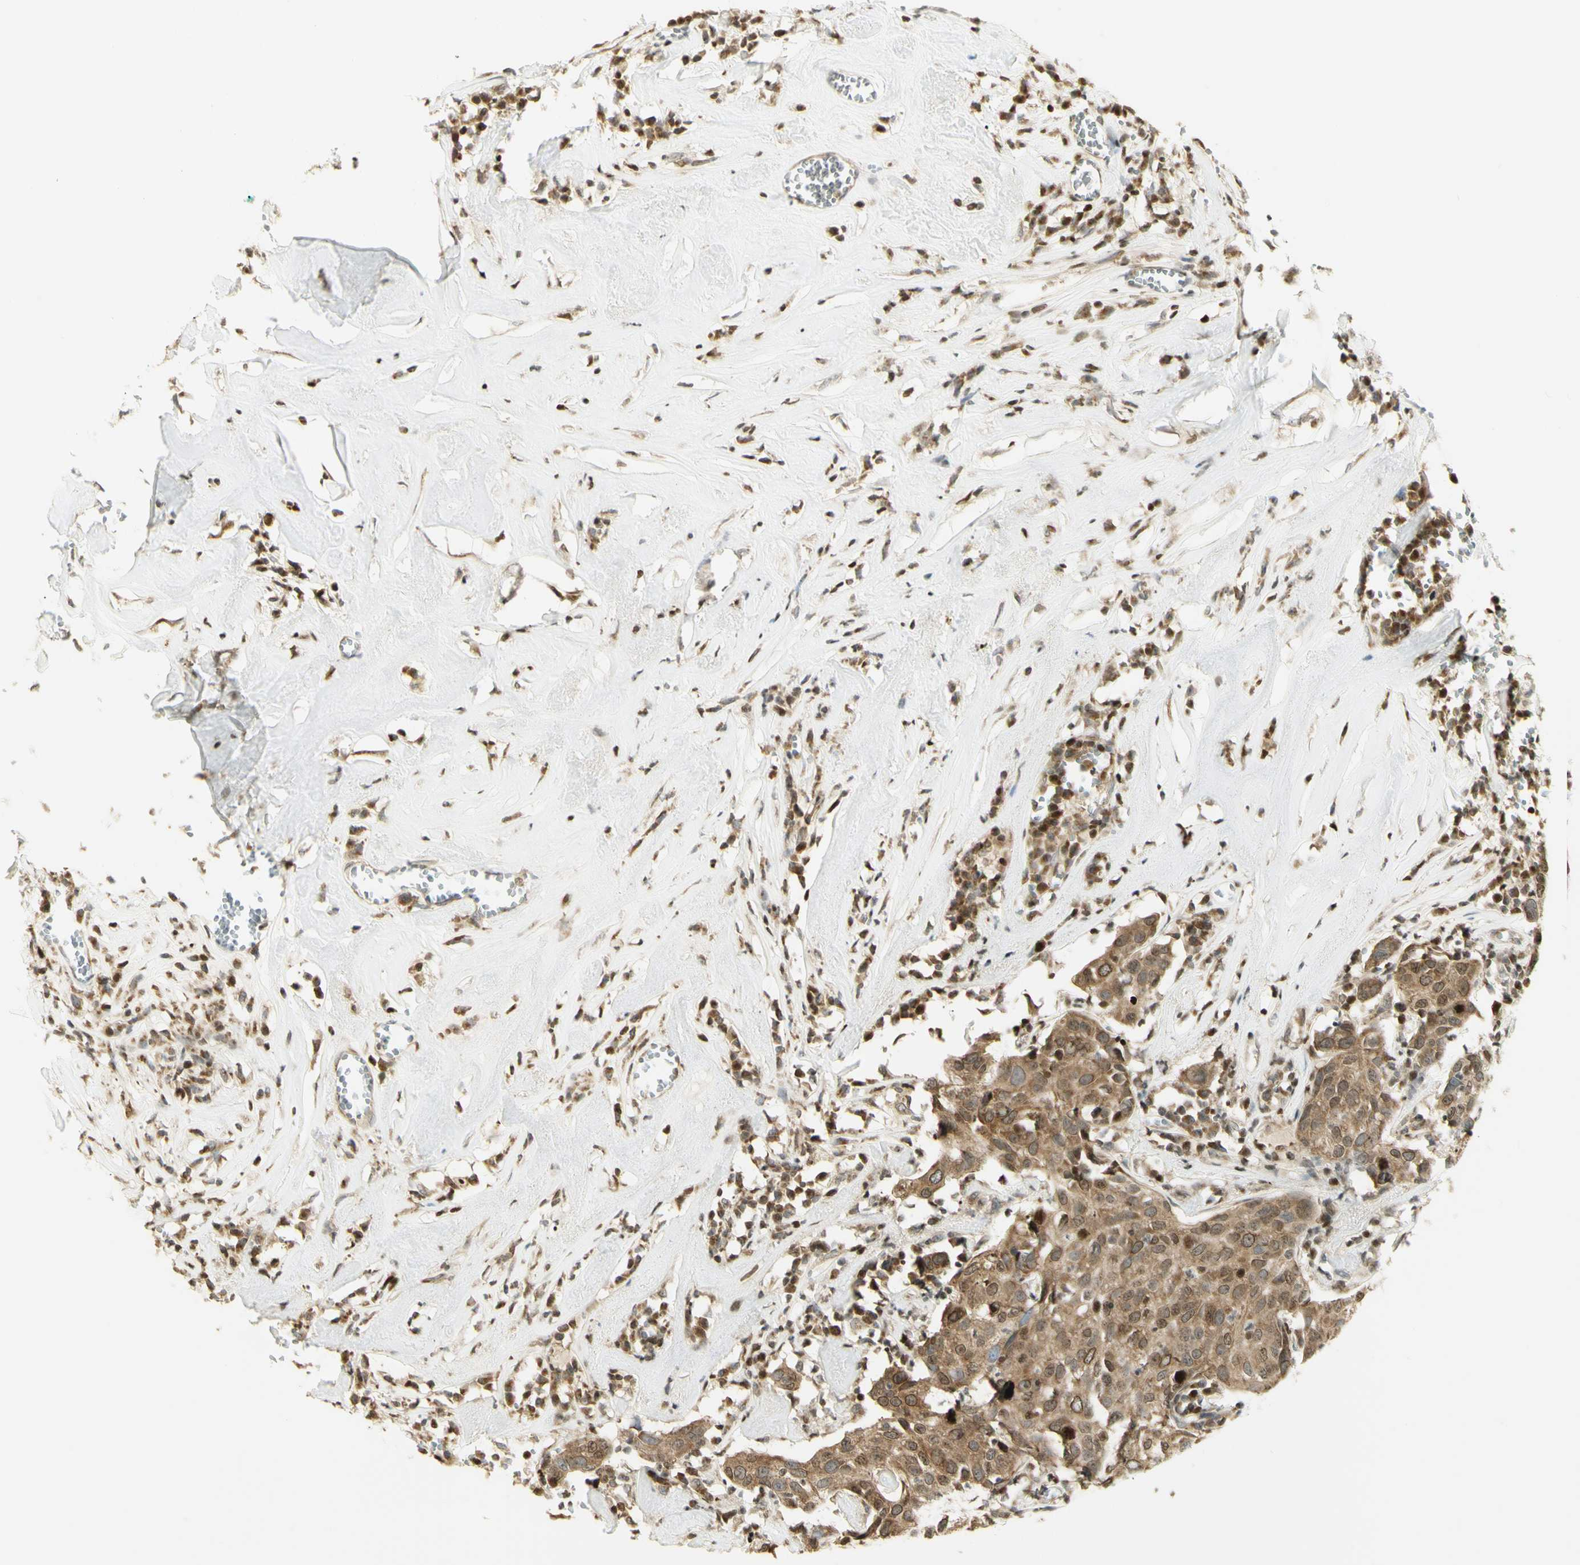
{"staining": {"intensity": "moderate", "quantity": ">75%", "location": "cytoplasmic/membranous,nuclear"}, "tissue": "head and neck cancer", "cell_type": "Tumor cells", "image_type": "cancer", "snomed": [{"axis": "morphology", "description": "Adenocarcinoma, NOS"}, {"axis": "topography", "description": "Salivary gland"}, {"axis": "topography", "description": "Head-Neck"}], "caption": "Protein expression analysis of human adenocarcinoma (head and neck) reveals moderate cytoplasmic/membranous and nuclear expression in approximately >75% of tumor cells. The protein of interest is shown in brown color, while the nuclei are stained blue.", "gene": "KIF11", "patient": {"sex": "female", "age": 65}}